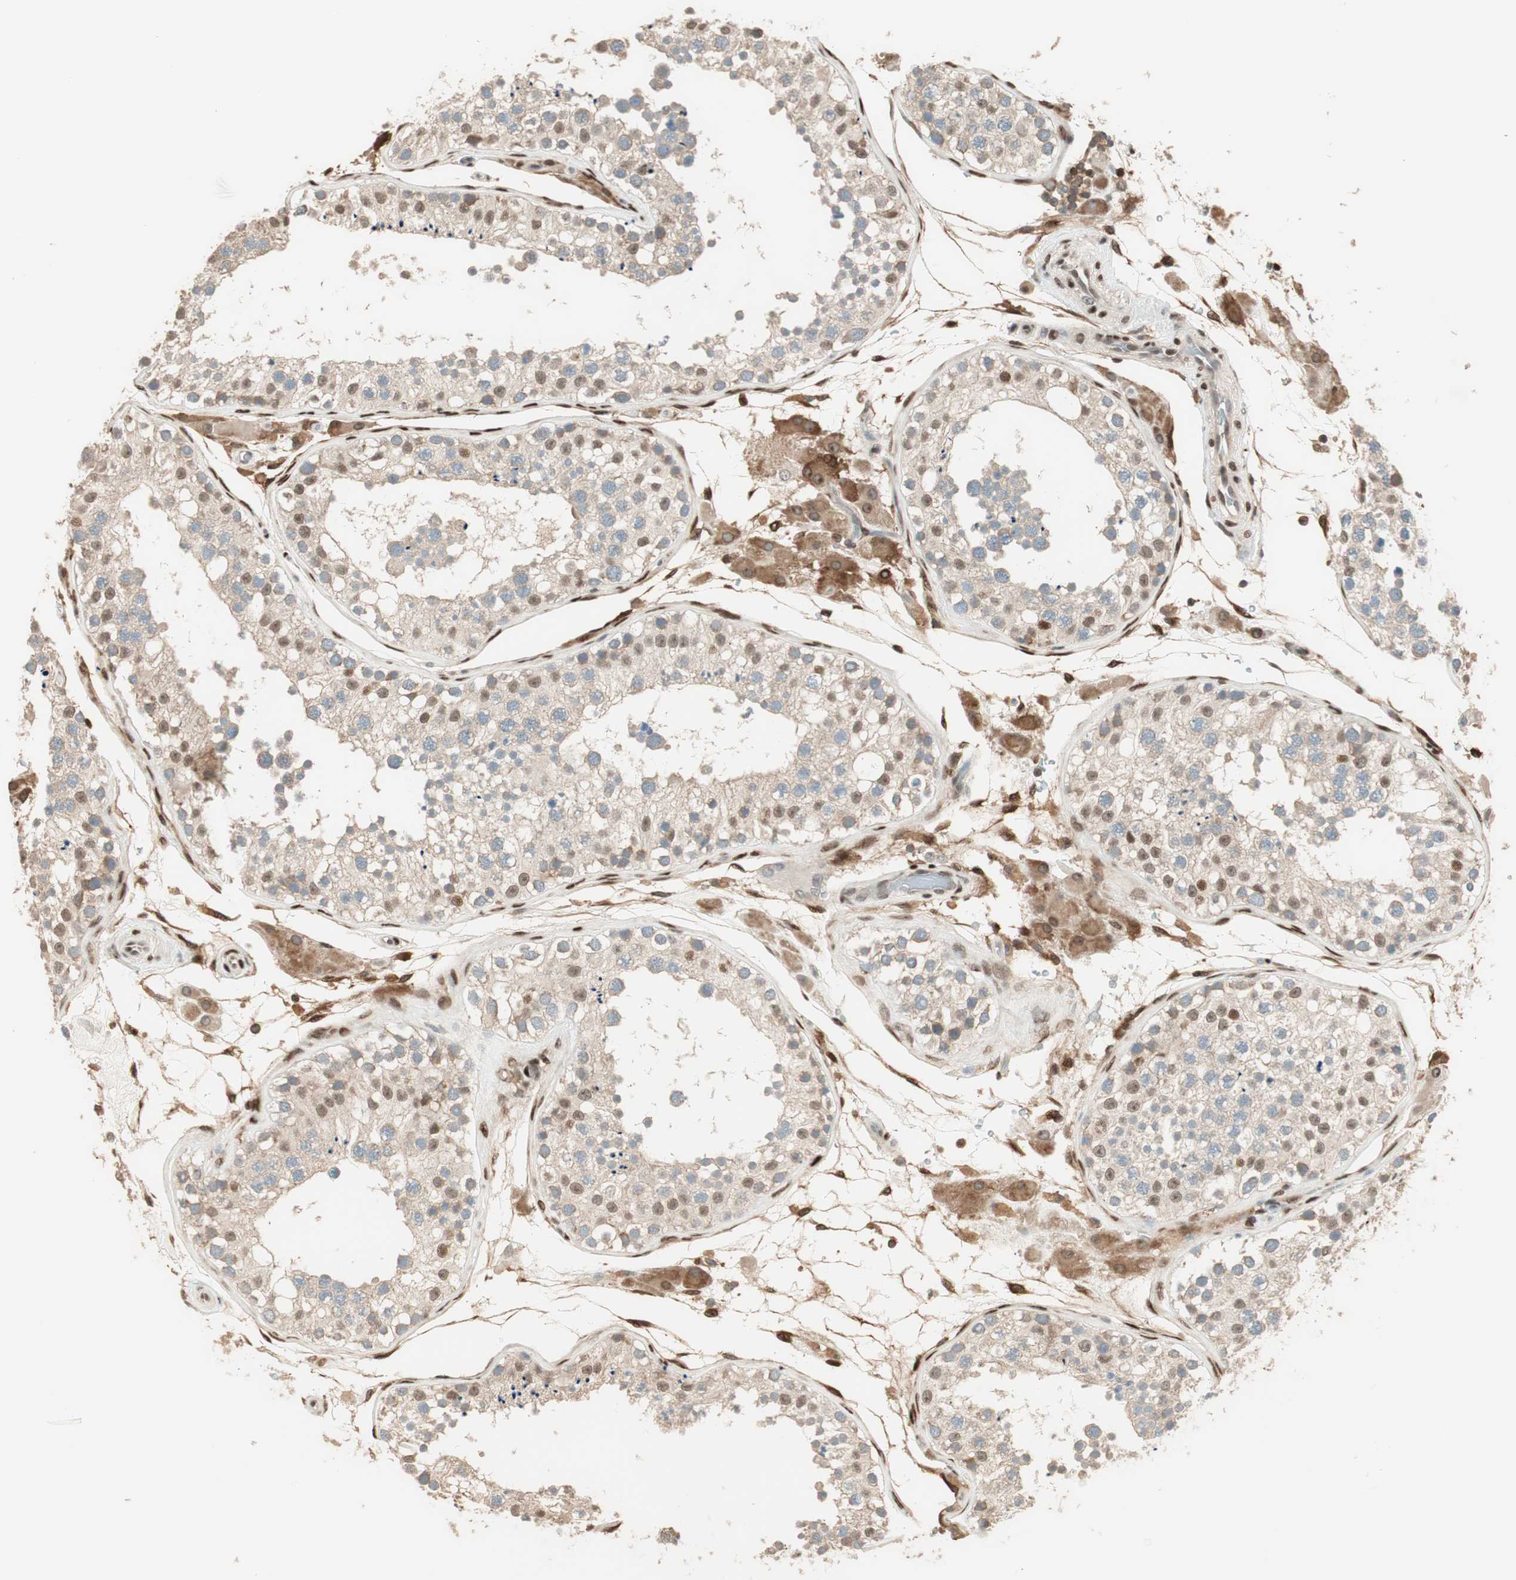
{"staining": {"intensity": "moderate", "quantity": ">75%", "location": "cytoplasmic/membranous,nuclear"}, "tissue": "testis", "cell_type": "Cells in seminiferous ducts", "image_type": "normal", "snomed": [{"axis": "morphology", "description": "Normal tissue, NOS"}, {"axis": "topography", "description": "Testis"}], "caption": "This photomicrograph displays IHC staining of benign testis, with medium moderate cytoplasmic/membranous,nuclear expression in approximately >75% of cells in seminiferous ducts.", "gene": "BIN1", "patient": {"sex": "male", "age": 26}}